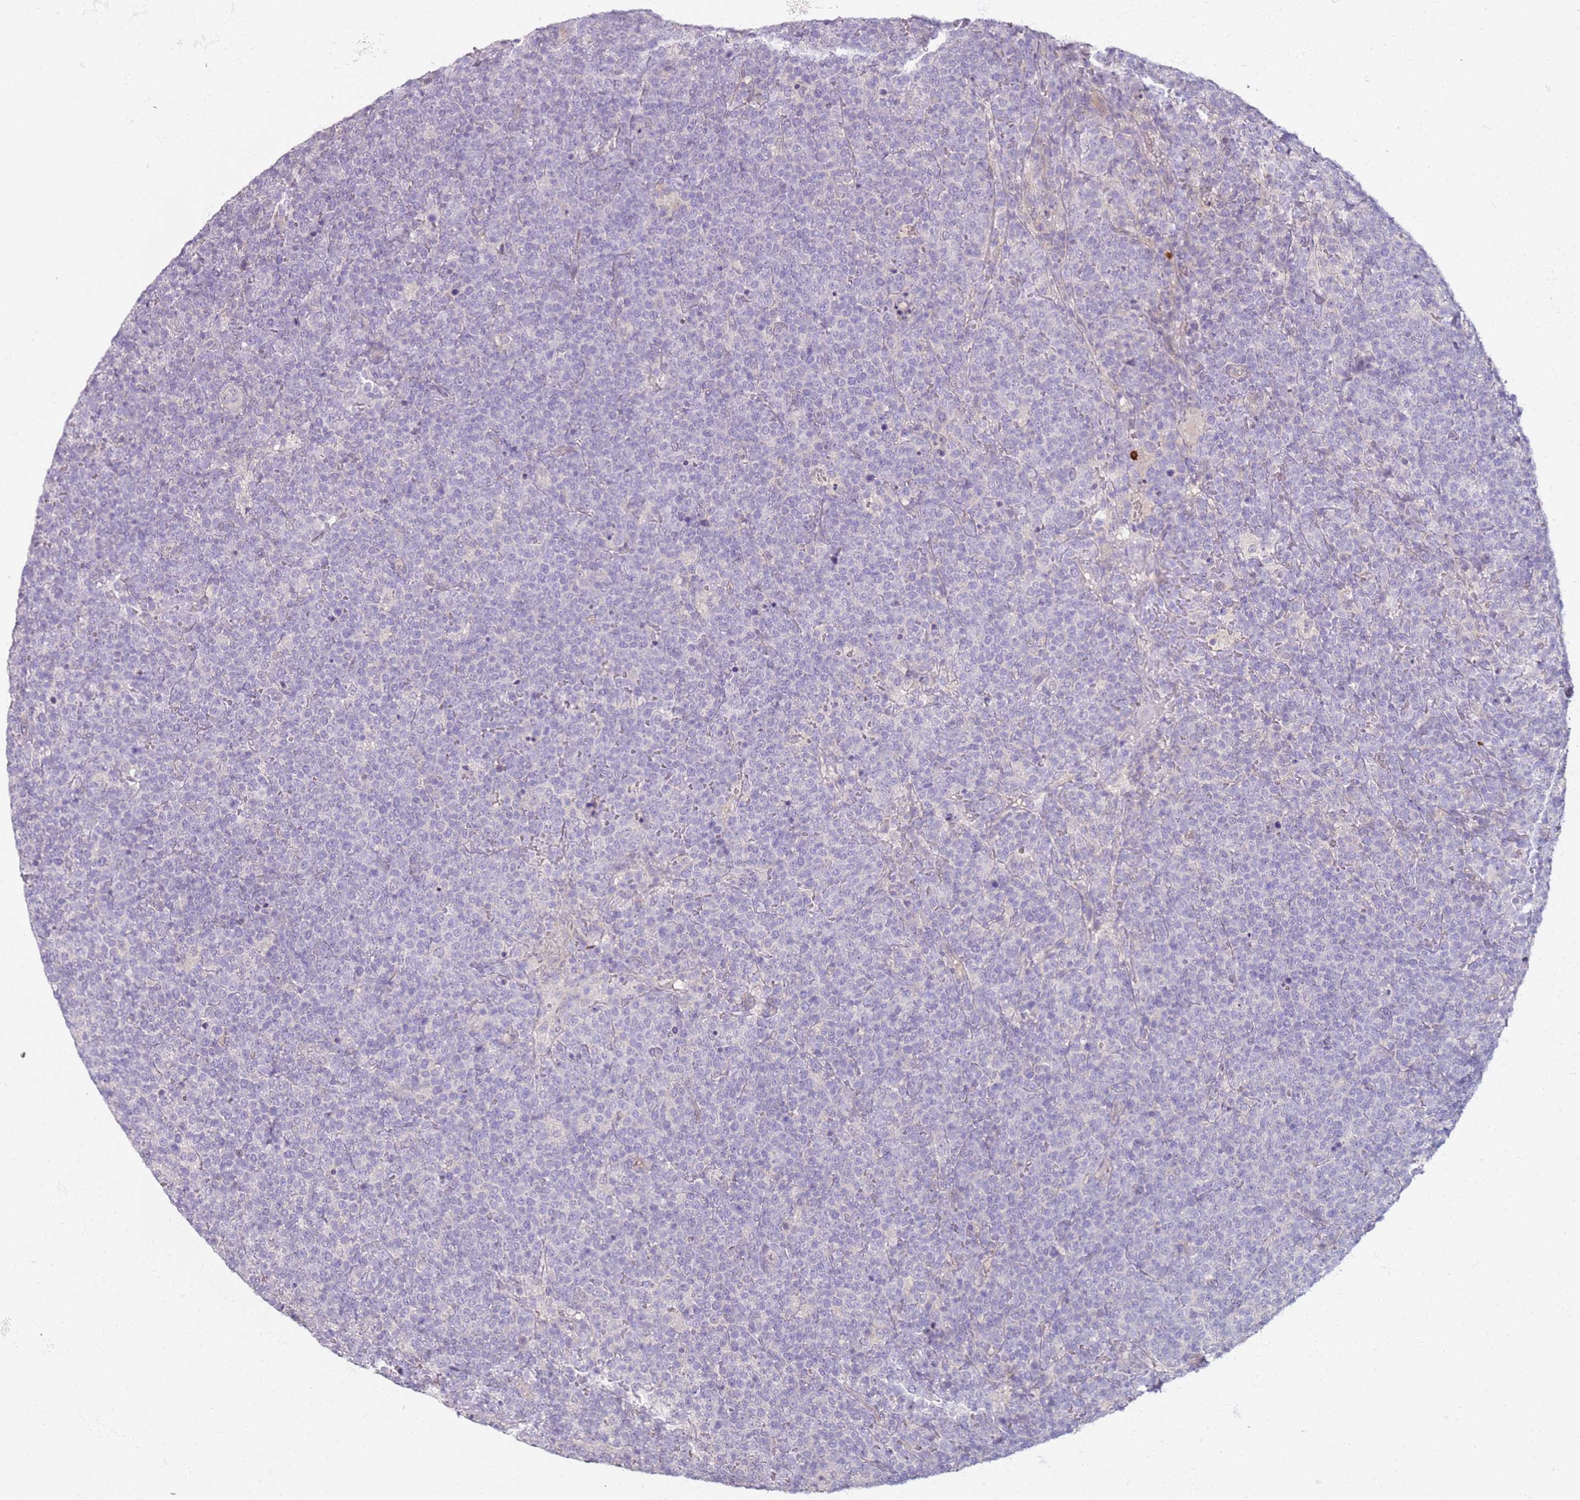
{"staining": {"intensity": "negative", "quantity": "none", "location": "none"}, "tissue": "lymphoma", "cell_type": "Tumor cells", "image_type": "cancer", "snomed": [{"axis": "morphology", "description": "Malignant lymphoma, non-Hodgkin's type, High grade"}, {"axis": "topography", "description": "Lymph node"}], "caption": "Lymphoma was stained to show a protein in brown. There is no significant staining in tumor cells. (DAB (3,3'-diaminobenzidine) immunohistochemistry (IHC) with hematoxylin counter stain).", "gene": "CD40LG", "patient": {"sex": "male", "age": 61}}